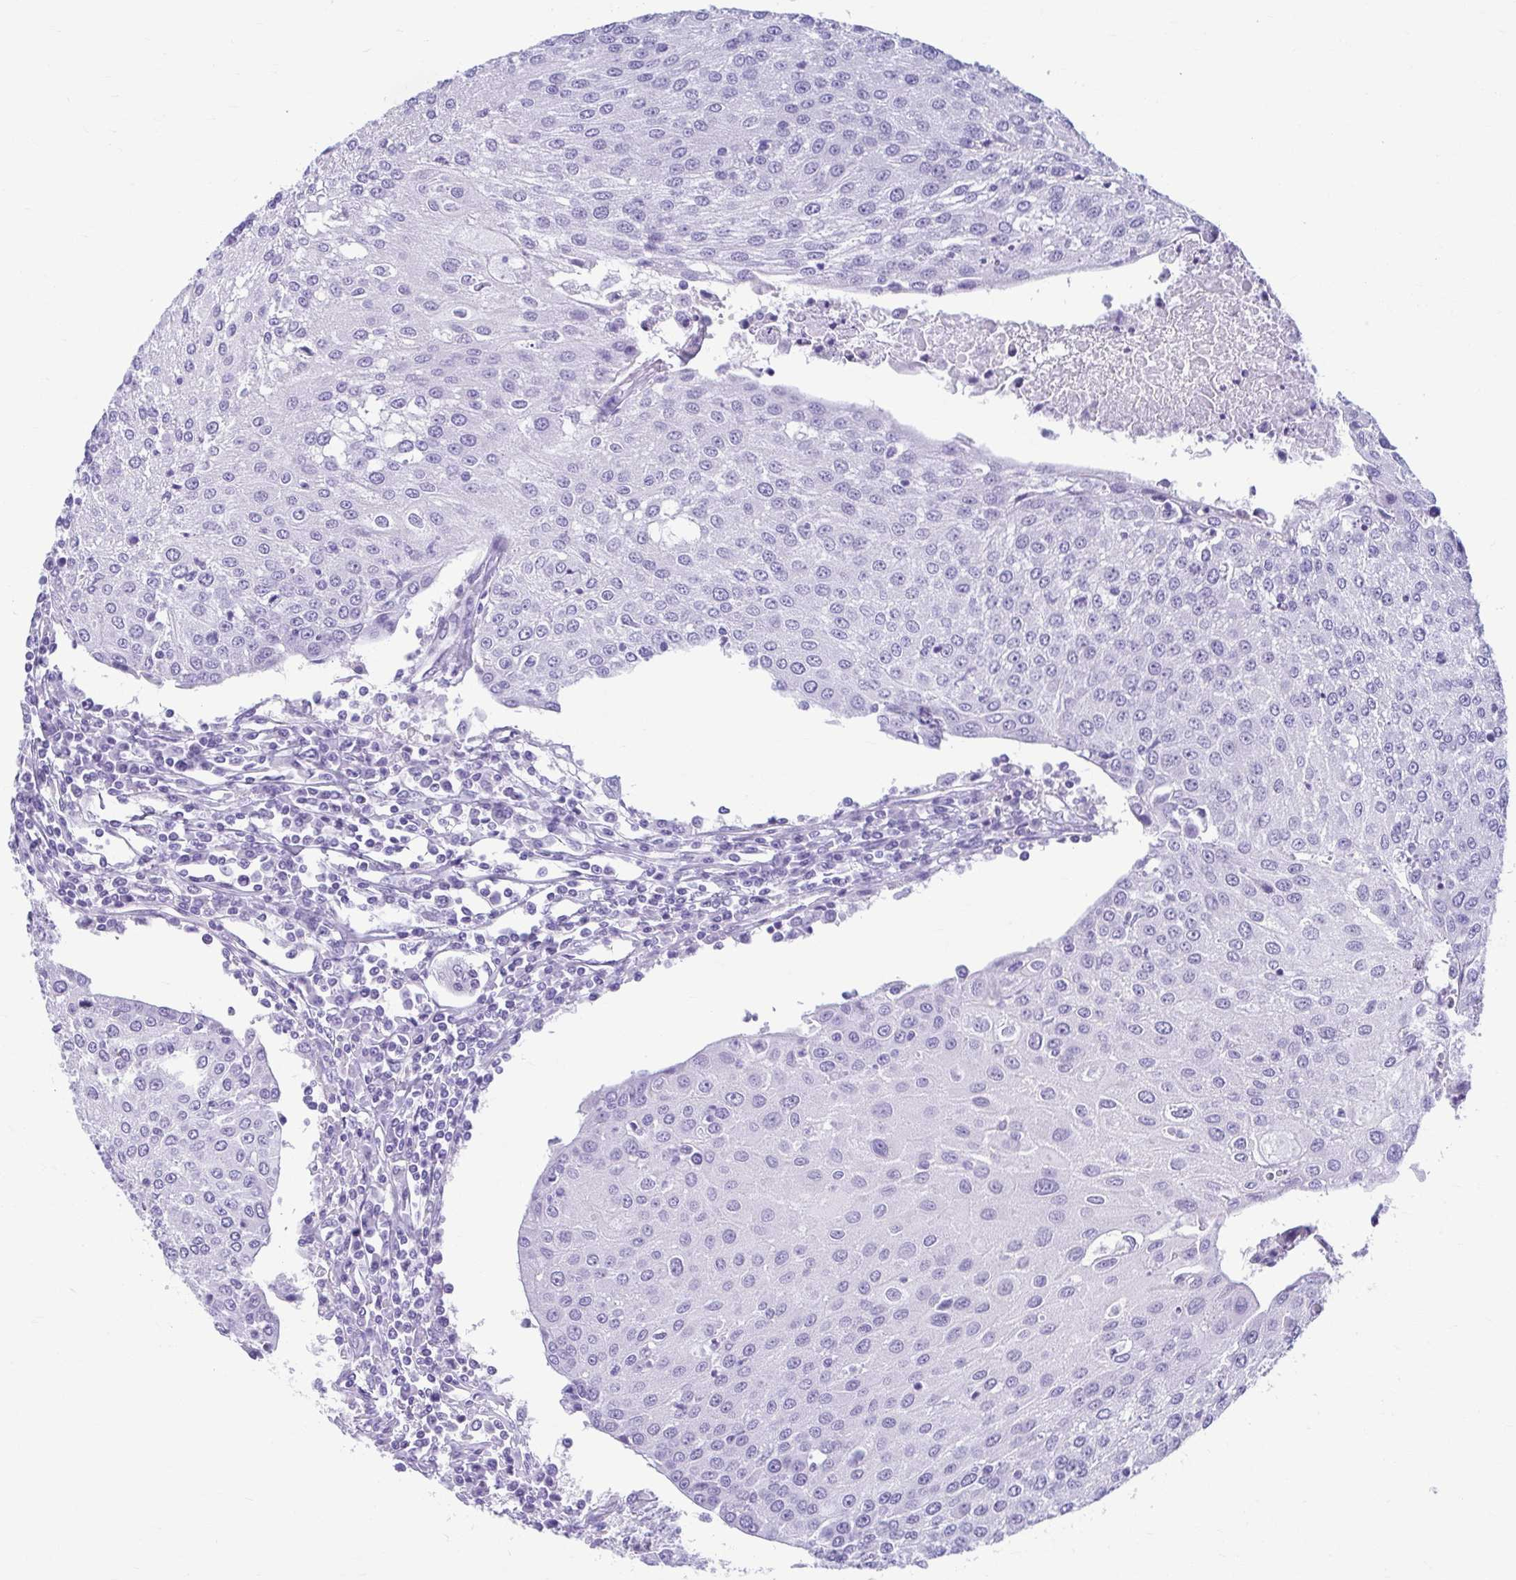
{"staining": {"intensity": "negative", "quantity": "none", "location": "none"}, "tissue": "urothelial cancer", "cell_type": "Tumor cells", "image_type": "cancer", "snomed": [{"axis": "morphology", "description": "Urothelial carcinoma, High grade"}, {"axis": "topography", "description": "Urinary bladder"}], "caption": "Immunohistochemistry image of neoplastic tissue: human urothelial cancer stained with DAB (3,3'-diaminobenzidine) shows no significant protein positivity in tumor cells.", "gene": "TCEAL3", "patient": {"sex": "female", "age": 85}}